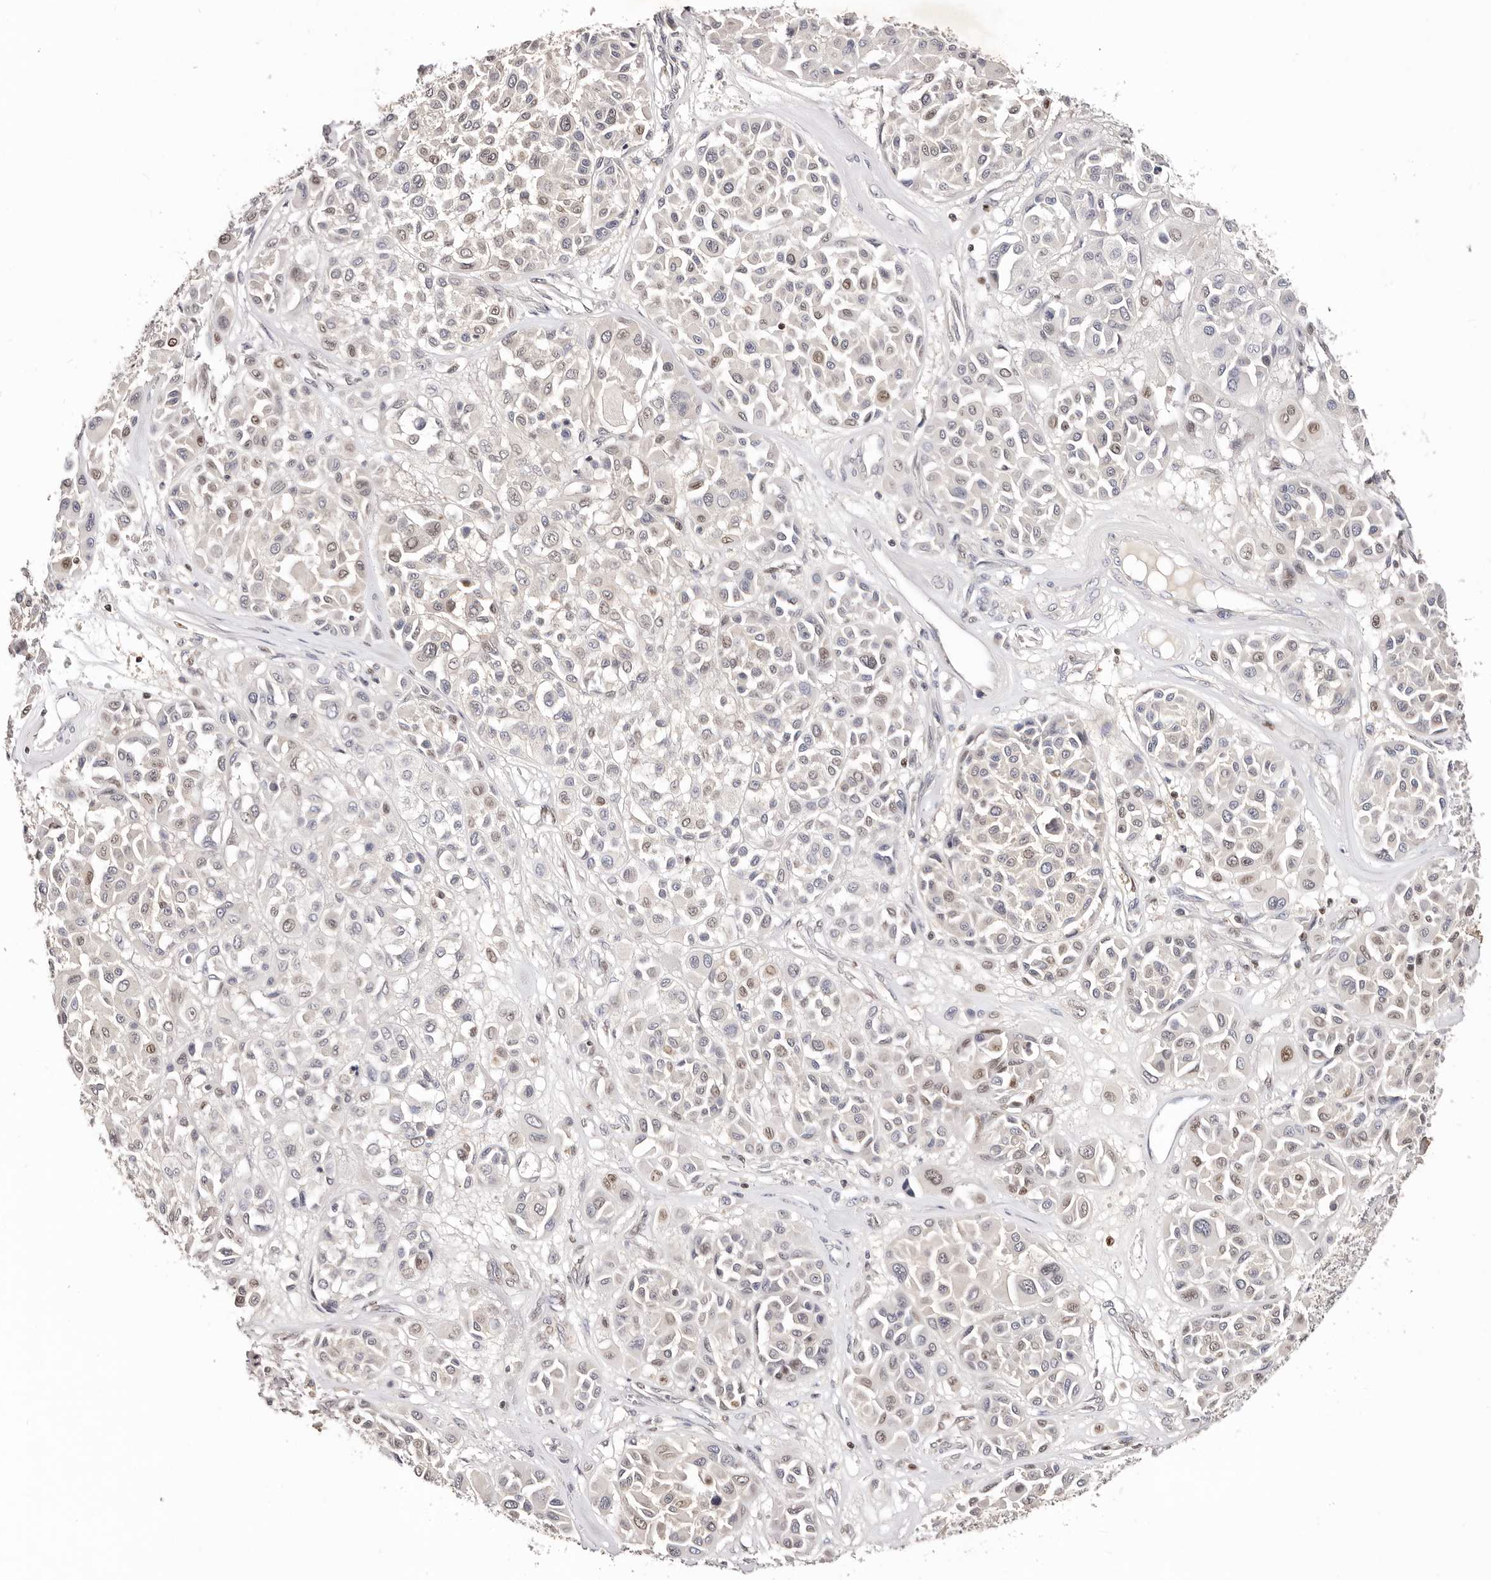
{"staining": {"intensity": "weak", "quantity": "<25%", "location": "nuclear"}, "tissue": "melanoma", "cell_type": "Tumor cells", "image_type": "cancer", "snomed": [{"axis": "morphology", "description": "Malignant melanoma, Metastatic site"}, {"axis": "topography", "description": "Soft tissue"}], "caption": "Melanoma was stained to show a protein in brown. There is no significant positivity in tumor cells.", "gene": "IQGAP3", "patient": {"sex": "male", "age": 41}}